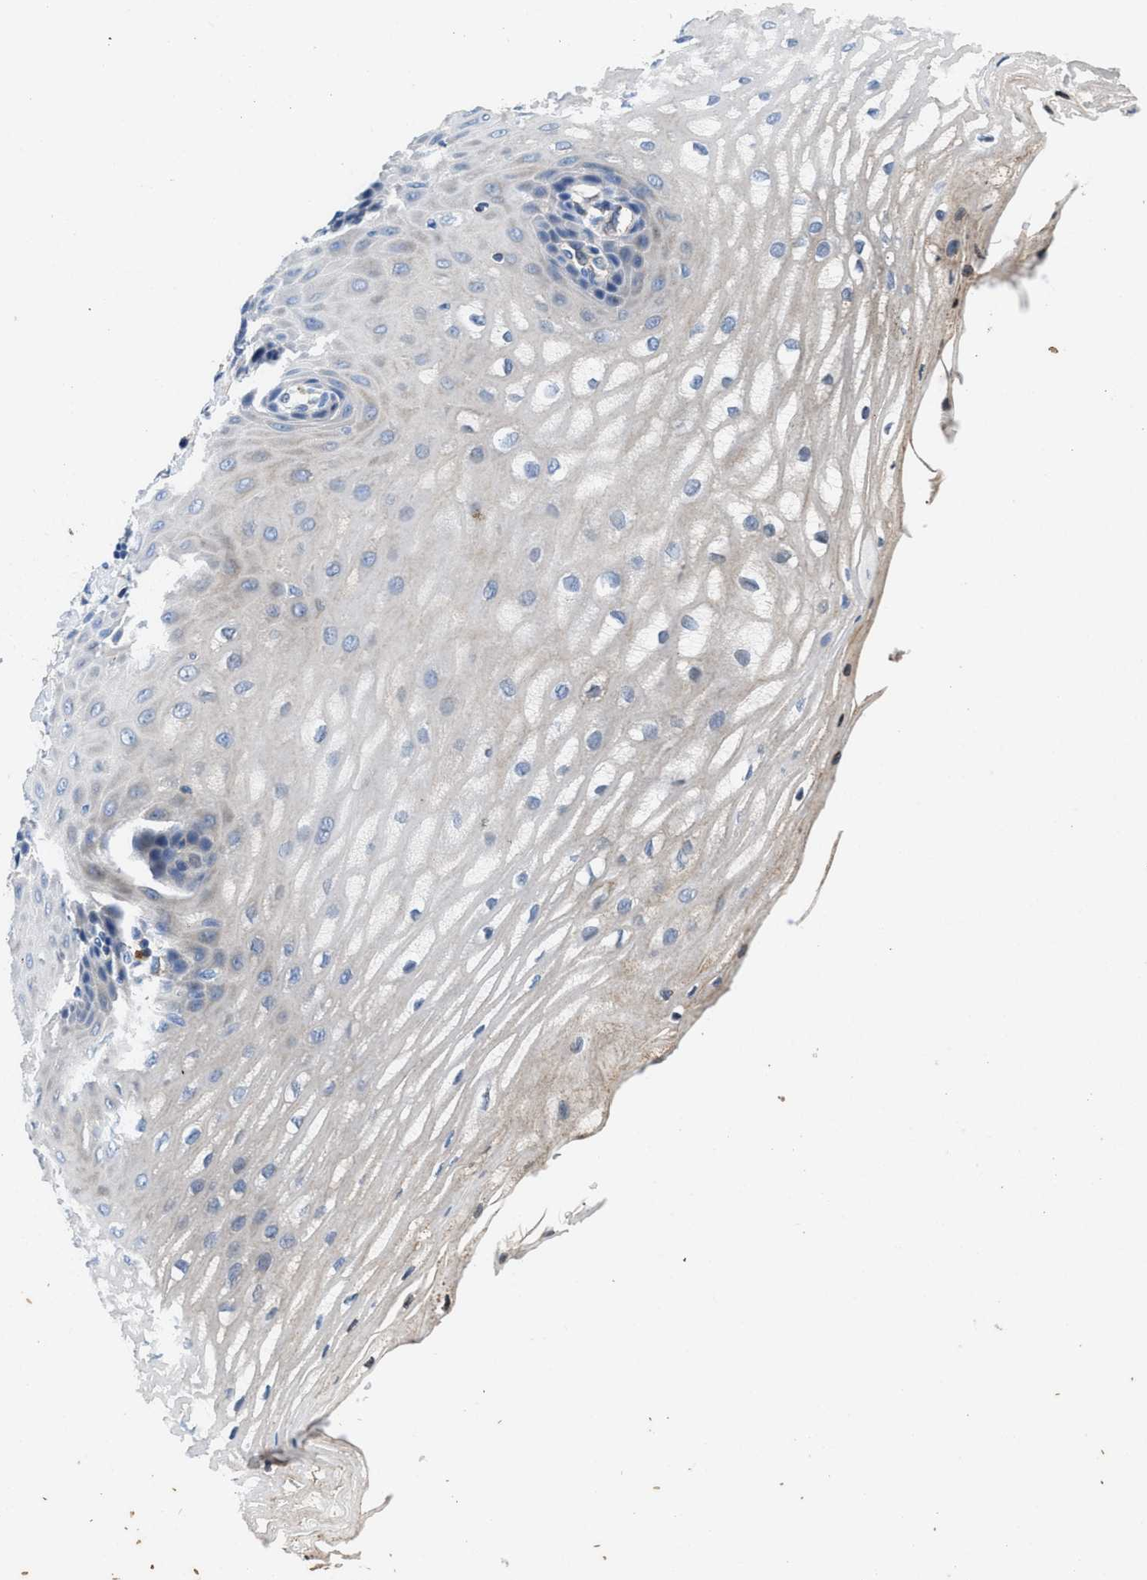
{"staining": {"intensity": "moderate", "quantity": "<25%", "location": "cytoplasmic/membranous"}, "tissue": "esophagus", "cell_type": "Squamous epithelial cells", "image_type": "normal", "snomed": [{"axis": "morphology", "description": "Normal tissue, NOS"}, {"axis": "topography", "description": "Esophagus"}], "caption": "Immunohistochemical staining of benign esophagus displays <25% levels of moderate cytoplasmic/membranous protein expression in about <25% of squamous epithelial cells.", "gene": "ENPP4", "patient": {"sex": "male", "age": 54}}